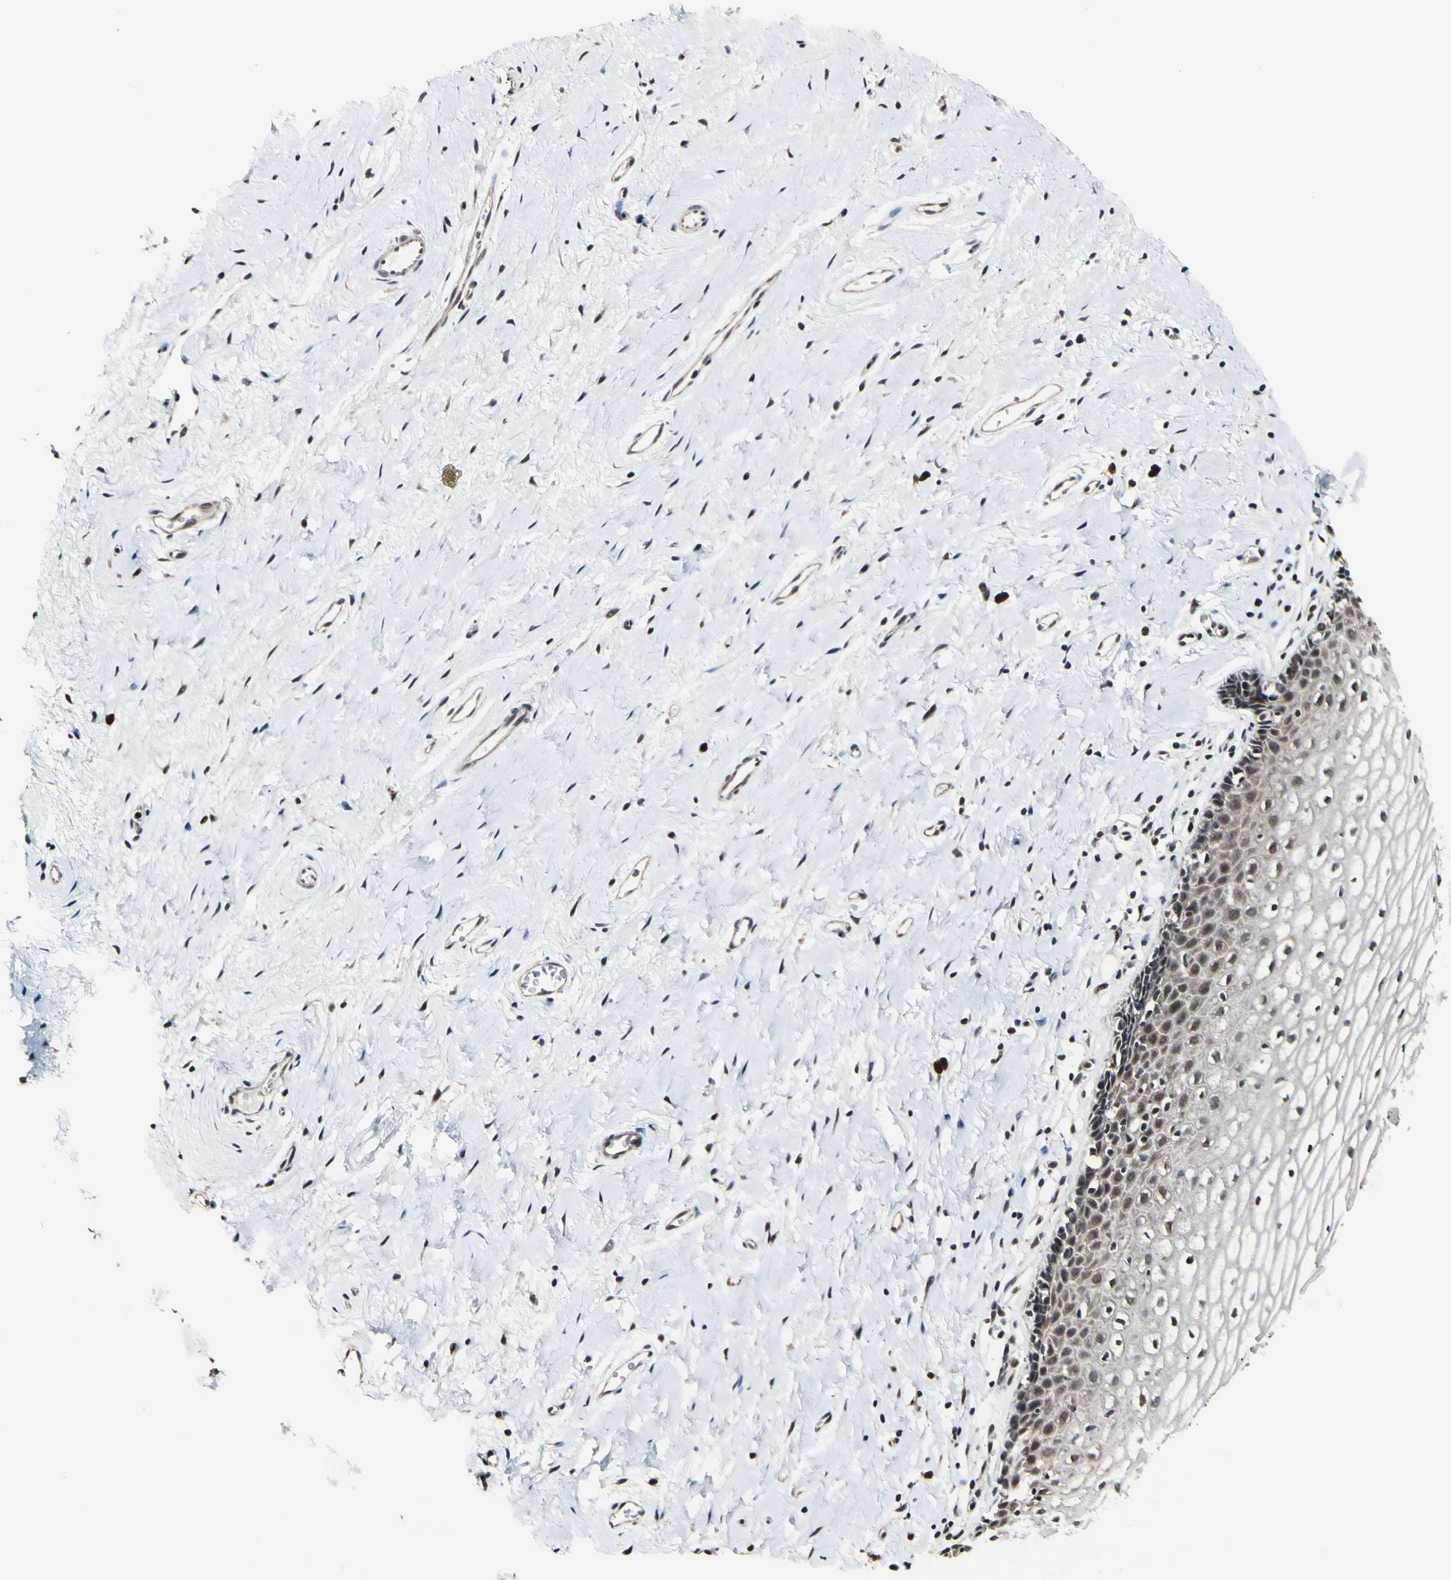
{"staining": {"intensity": "weak", "quantity": ">75%", "location": "cytoplasmic/membranous,nuclear"}, "tissue": "vagina", "cell_type": "Squamous epithelial cells", "image_type": "normal", "snomed": [{"axis": "morphology", "description": "Normal tissue, NOS"}, {"axis": "topography", "description": "Soft tissue"}, {"axis": "topography", "description": "Vagina"}], "caption": "Vagina stained with immunohistochemistry (IHC) exhibits weak cytoplasmic/membranous,nuclear positivity in approximately >75% of squamous epithelial cells.", "gene": "PSMD10", "patient": {"sex": "female", "age": 61}}